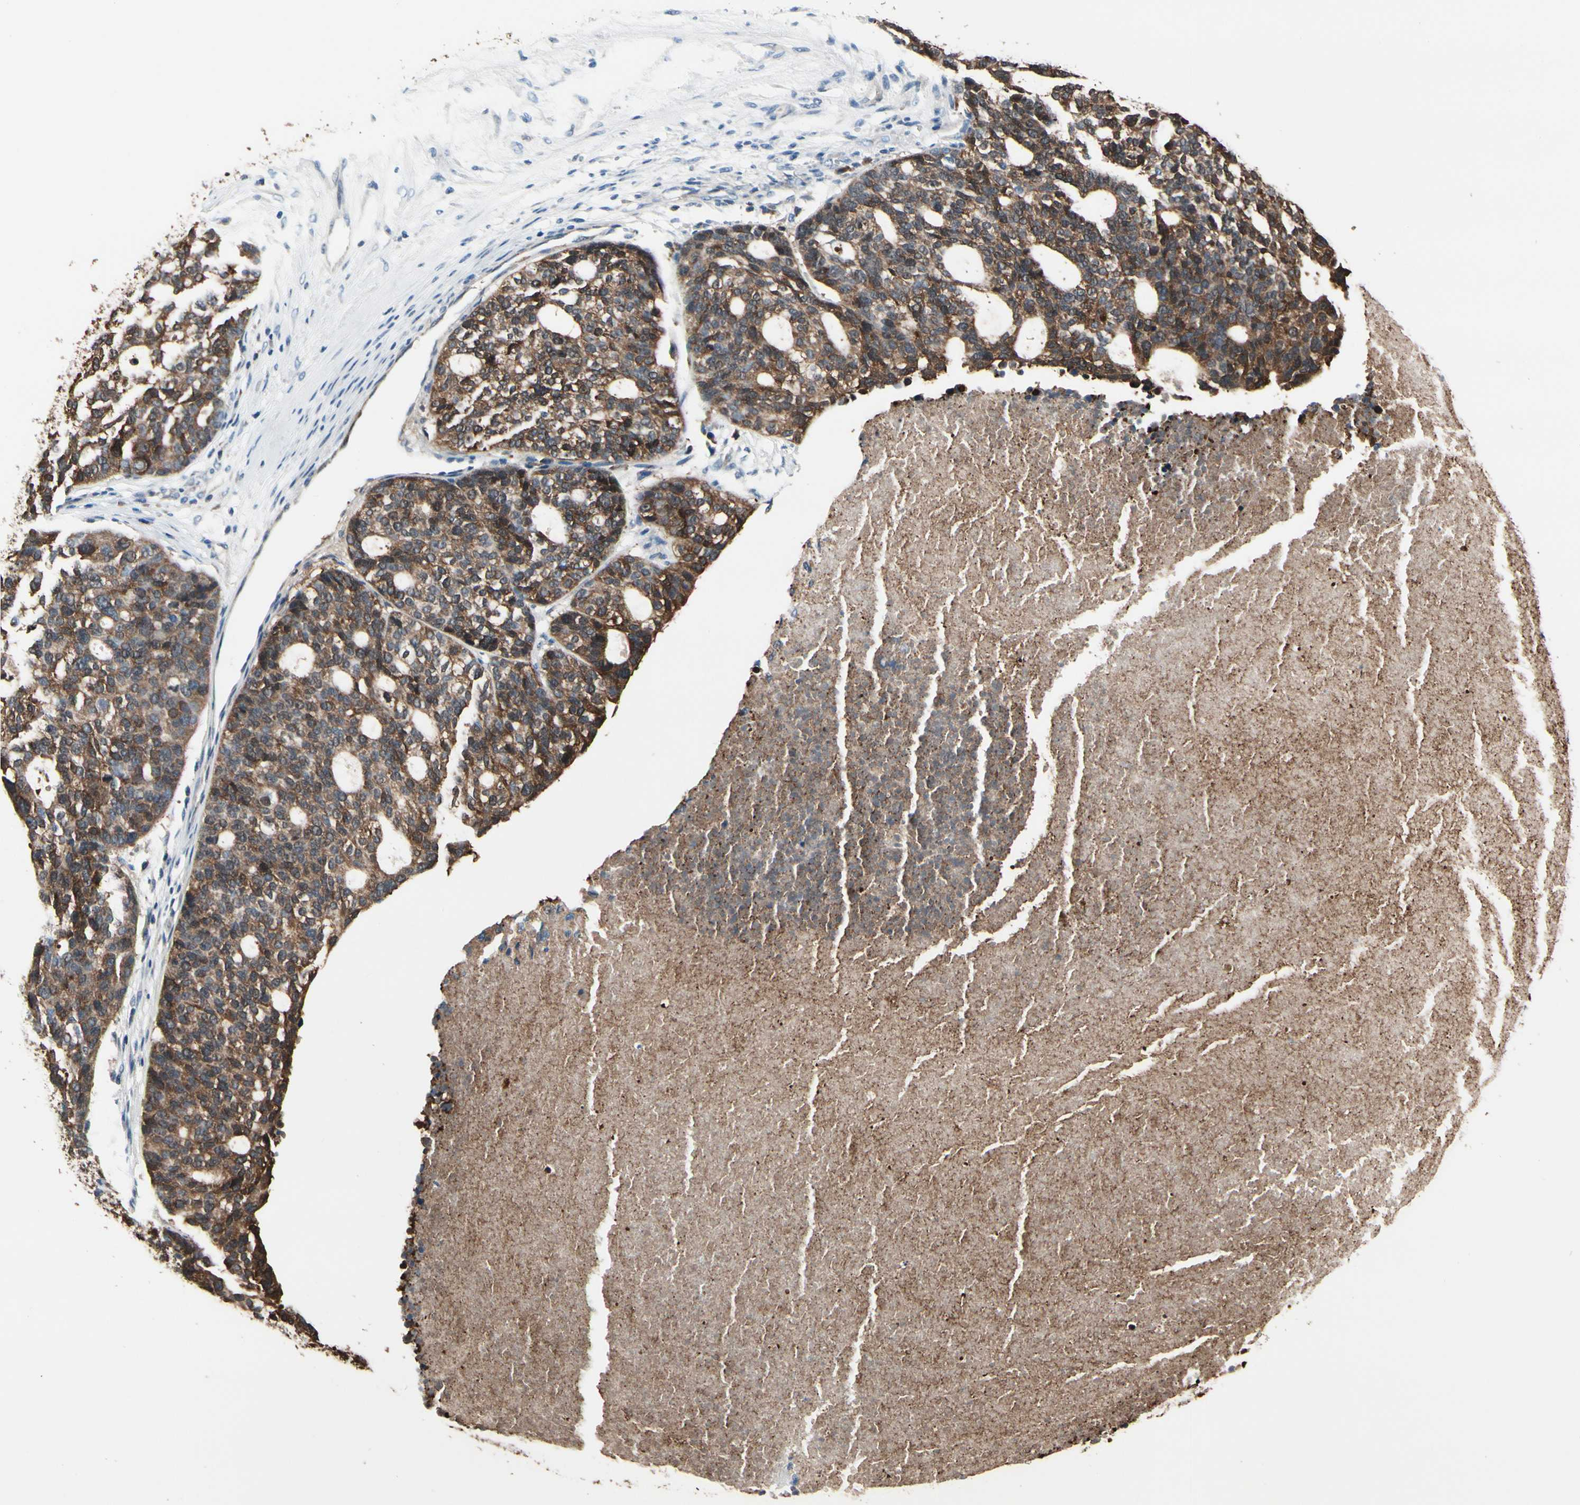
{"staining": {"intensity": "moderate", "quantity": "25%-75%", "location": "cytoplasmic/membranous,nuclear"}, "tissue": "ovarian cancer", "cell_type": "Tumor cells", "image_type": "cancer", "snomed": [{"axis": "morphology", "description": "Cystadenocarcinoma, serous, NOS"}, {"axis": "topography", "description": "Ovary"}], "caption": "The photomicrograph demonstrates immunohistochemical staining of ovarian serous cystadenocarcinoma. There is moderate cytoplasmic/membranous and nuclear positivity is seen in approximately 25%-75% of tumor cells.", "gene": "PRDX2", "patient": {"sex": "female", "age": 59}}